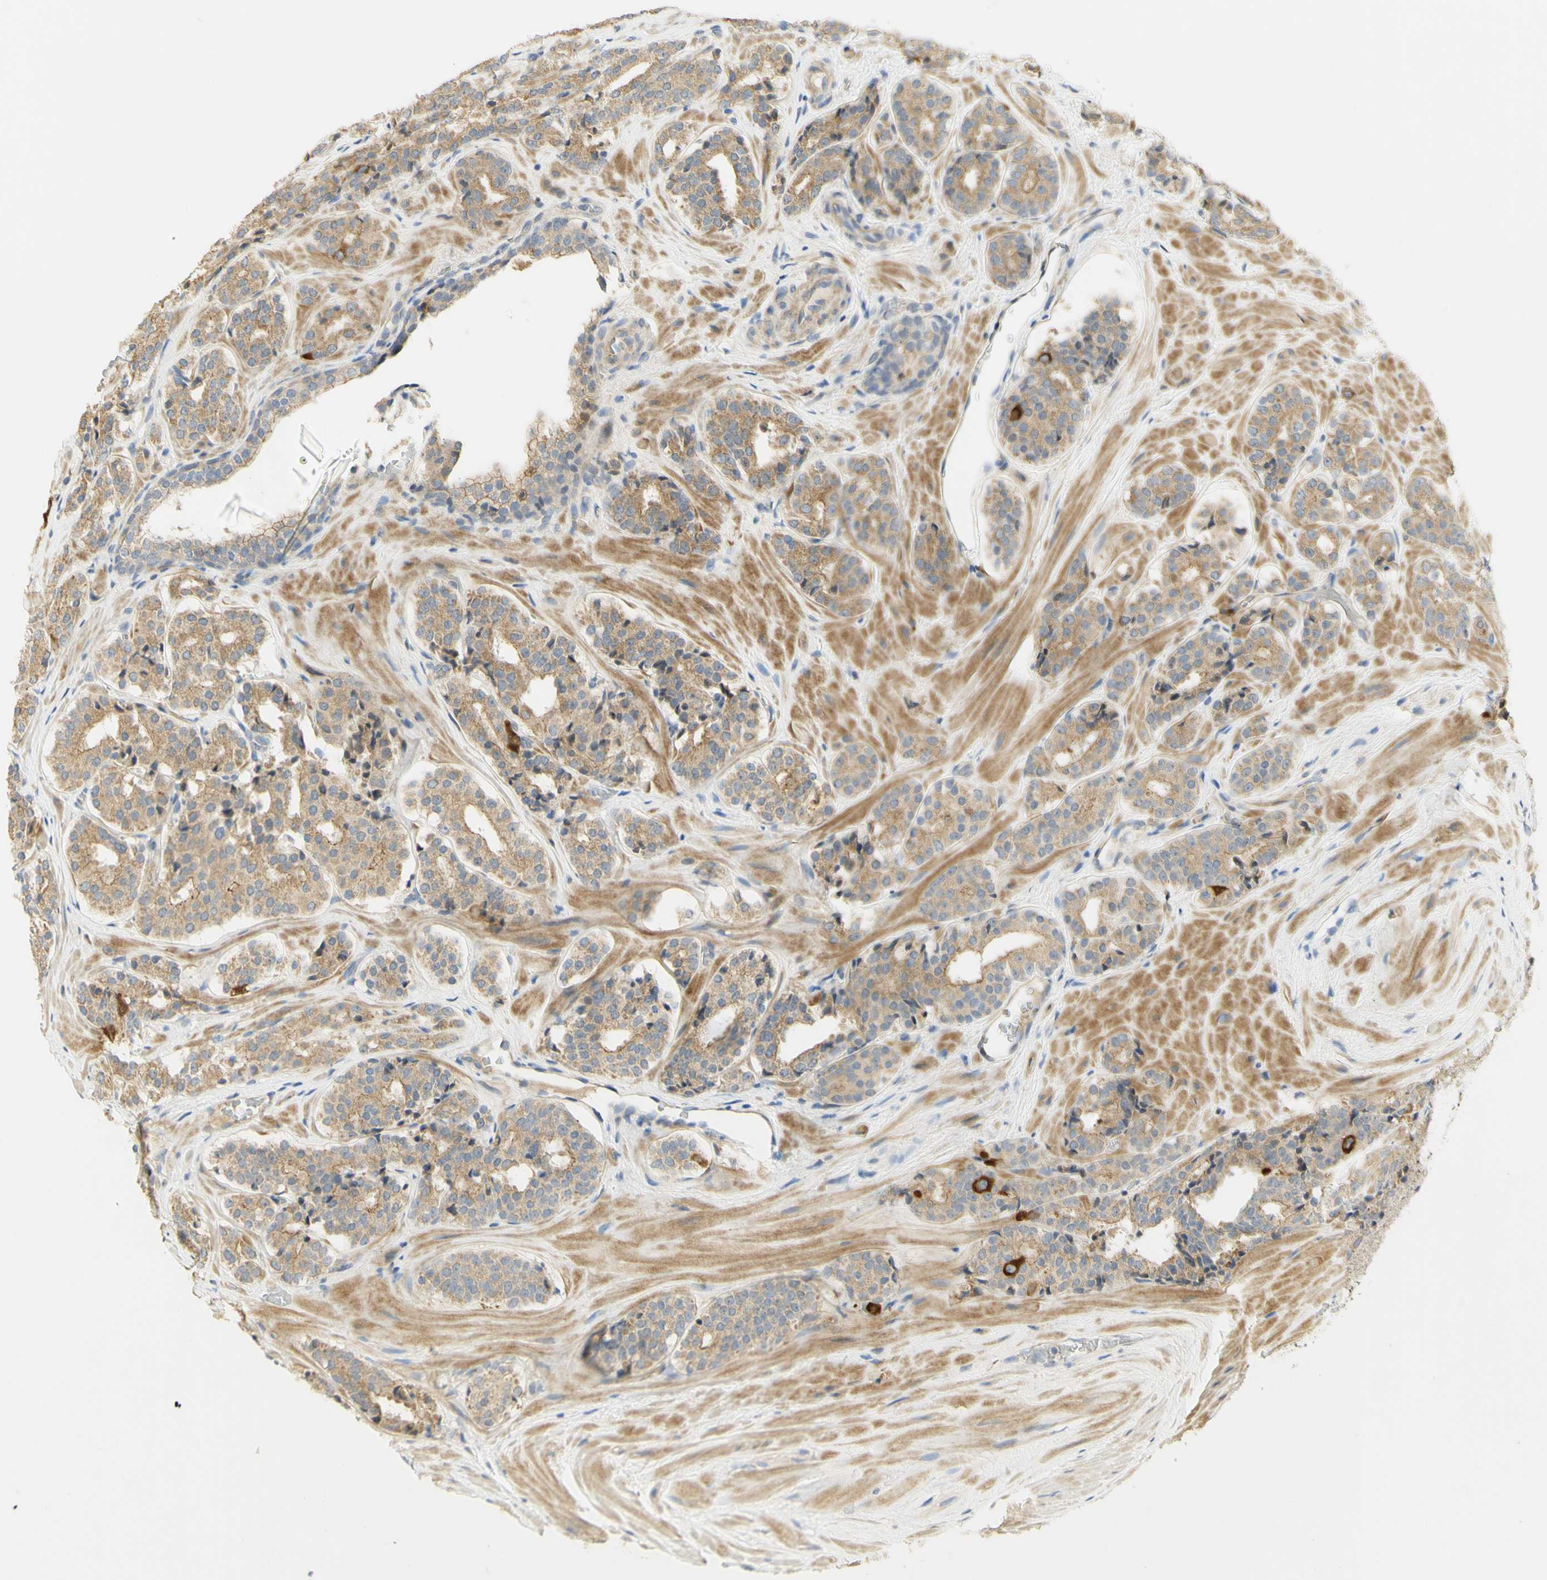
{"staining": {"intensity": "moderate", "quantity": ">75%", "location": "cytoplasmic/membranous"}, "tissue": "prostate cancer", "cell_type": "Tumor cells", "image_type": "cancer", "snomed": [{"axis": "morphology", "description": "Adenocarcinoma, High grade"}, {"axis": "topography", "description": "Prostate"}], "caption": "Prostate cancer (adenocarcinoma (high-grade)) stained with a protein marker shows moderate staining in tumor cells.", "gene": "KIF11", "patient": {"sex": "male", "age": 60}}